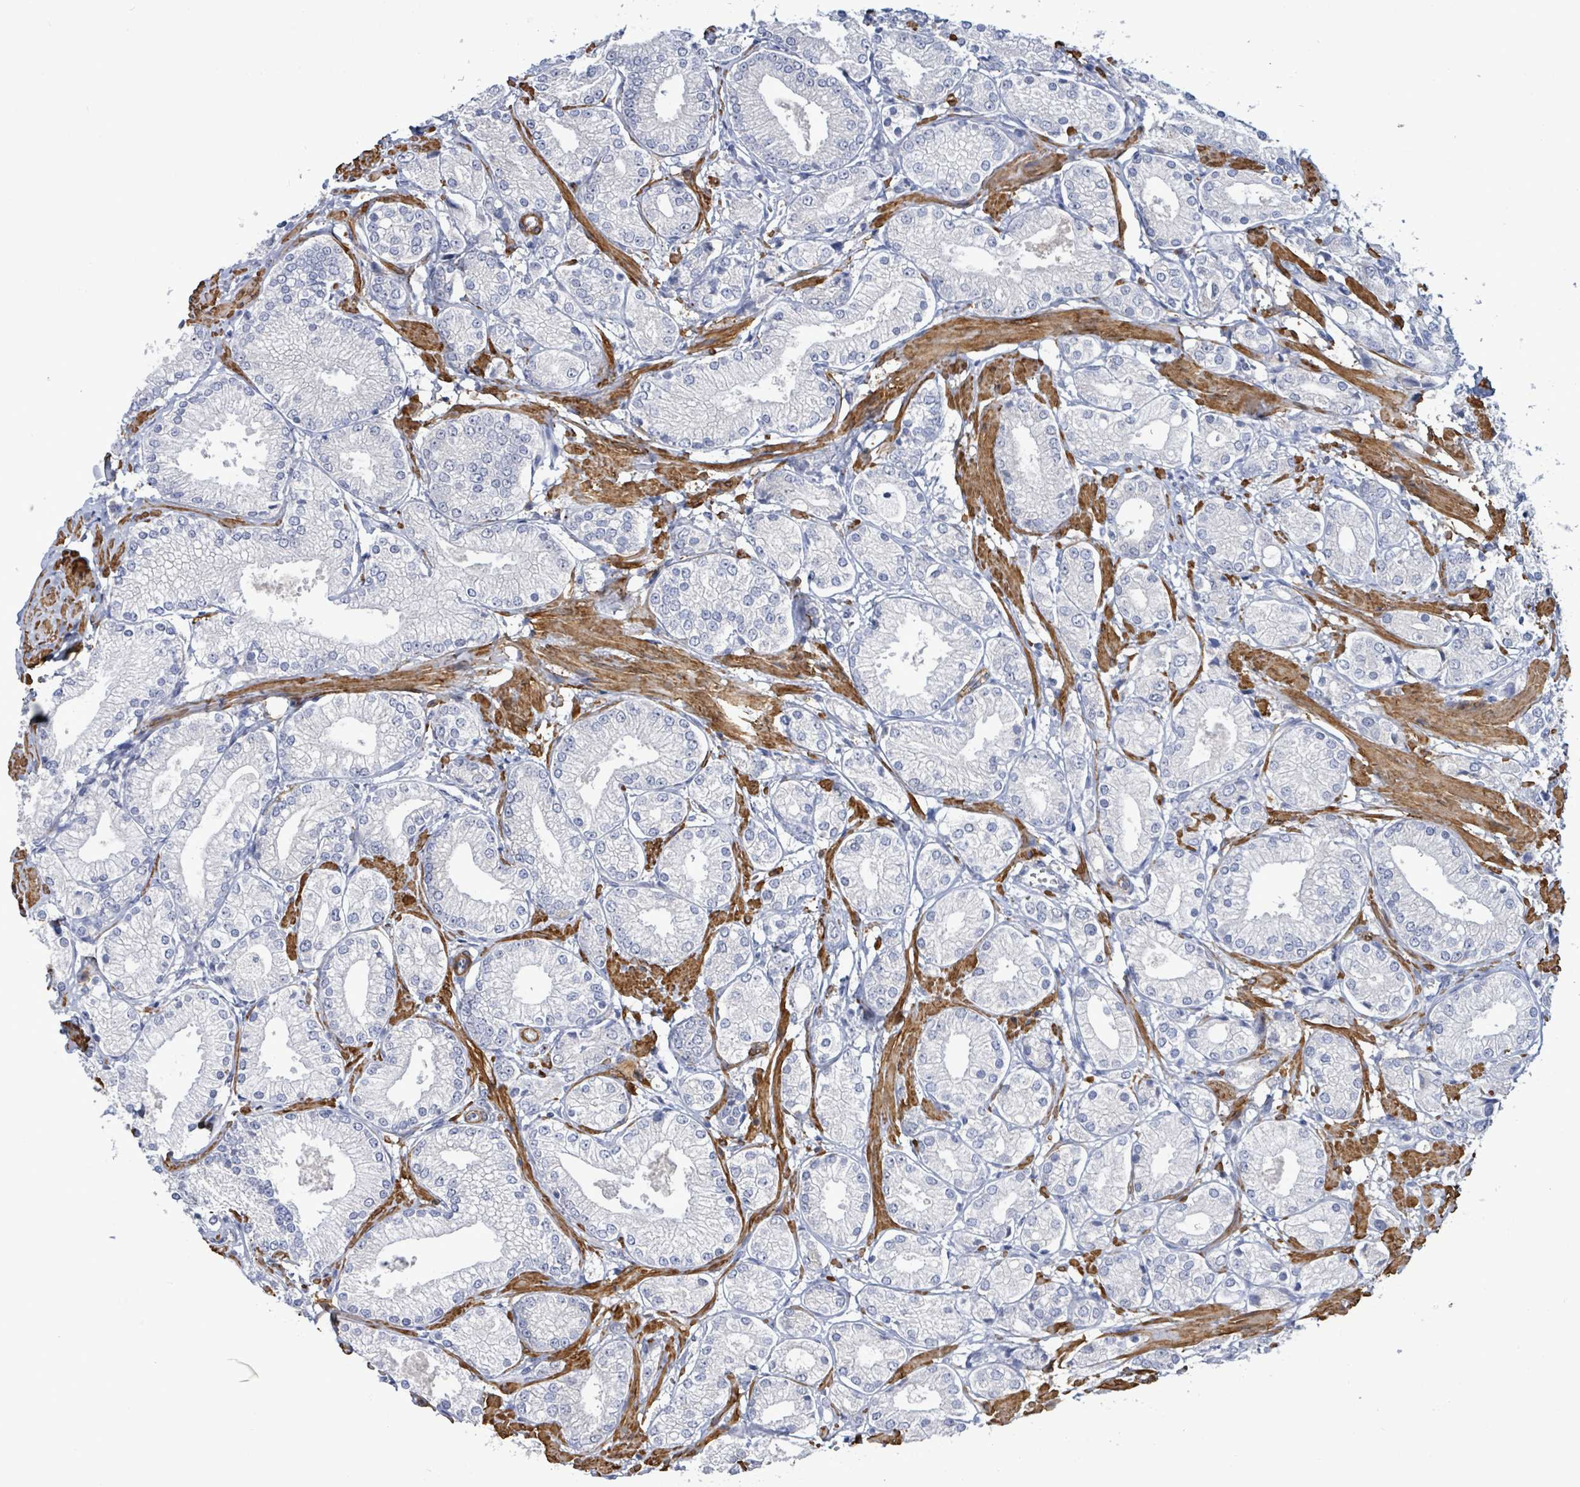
{"staining": {"intensity": "negative", "quantity": "none", "location": "none"}, "tissue": "prostate cancer", "cell_type": "Tumor cells", "image_type": "cancer", "snomed": [{"axis": "morphology", "description": "Adenocarcinoma, High grade"}, {"axis": "topography", "description": "Prostate and seminal vesicle, NOS"}], "caption": "Photomicrograph shows no significant protein positivity in tumor cells of adenocarcinoma (high-grade) (prostate).", "gene": "DMRTC1B", "patient": {"sex": "male", "age": 64}}